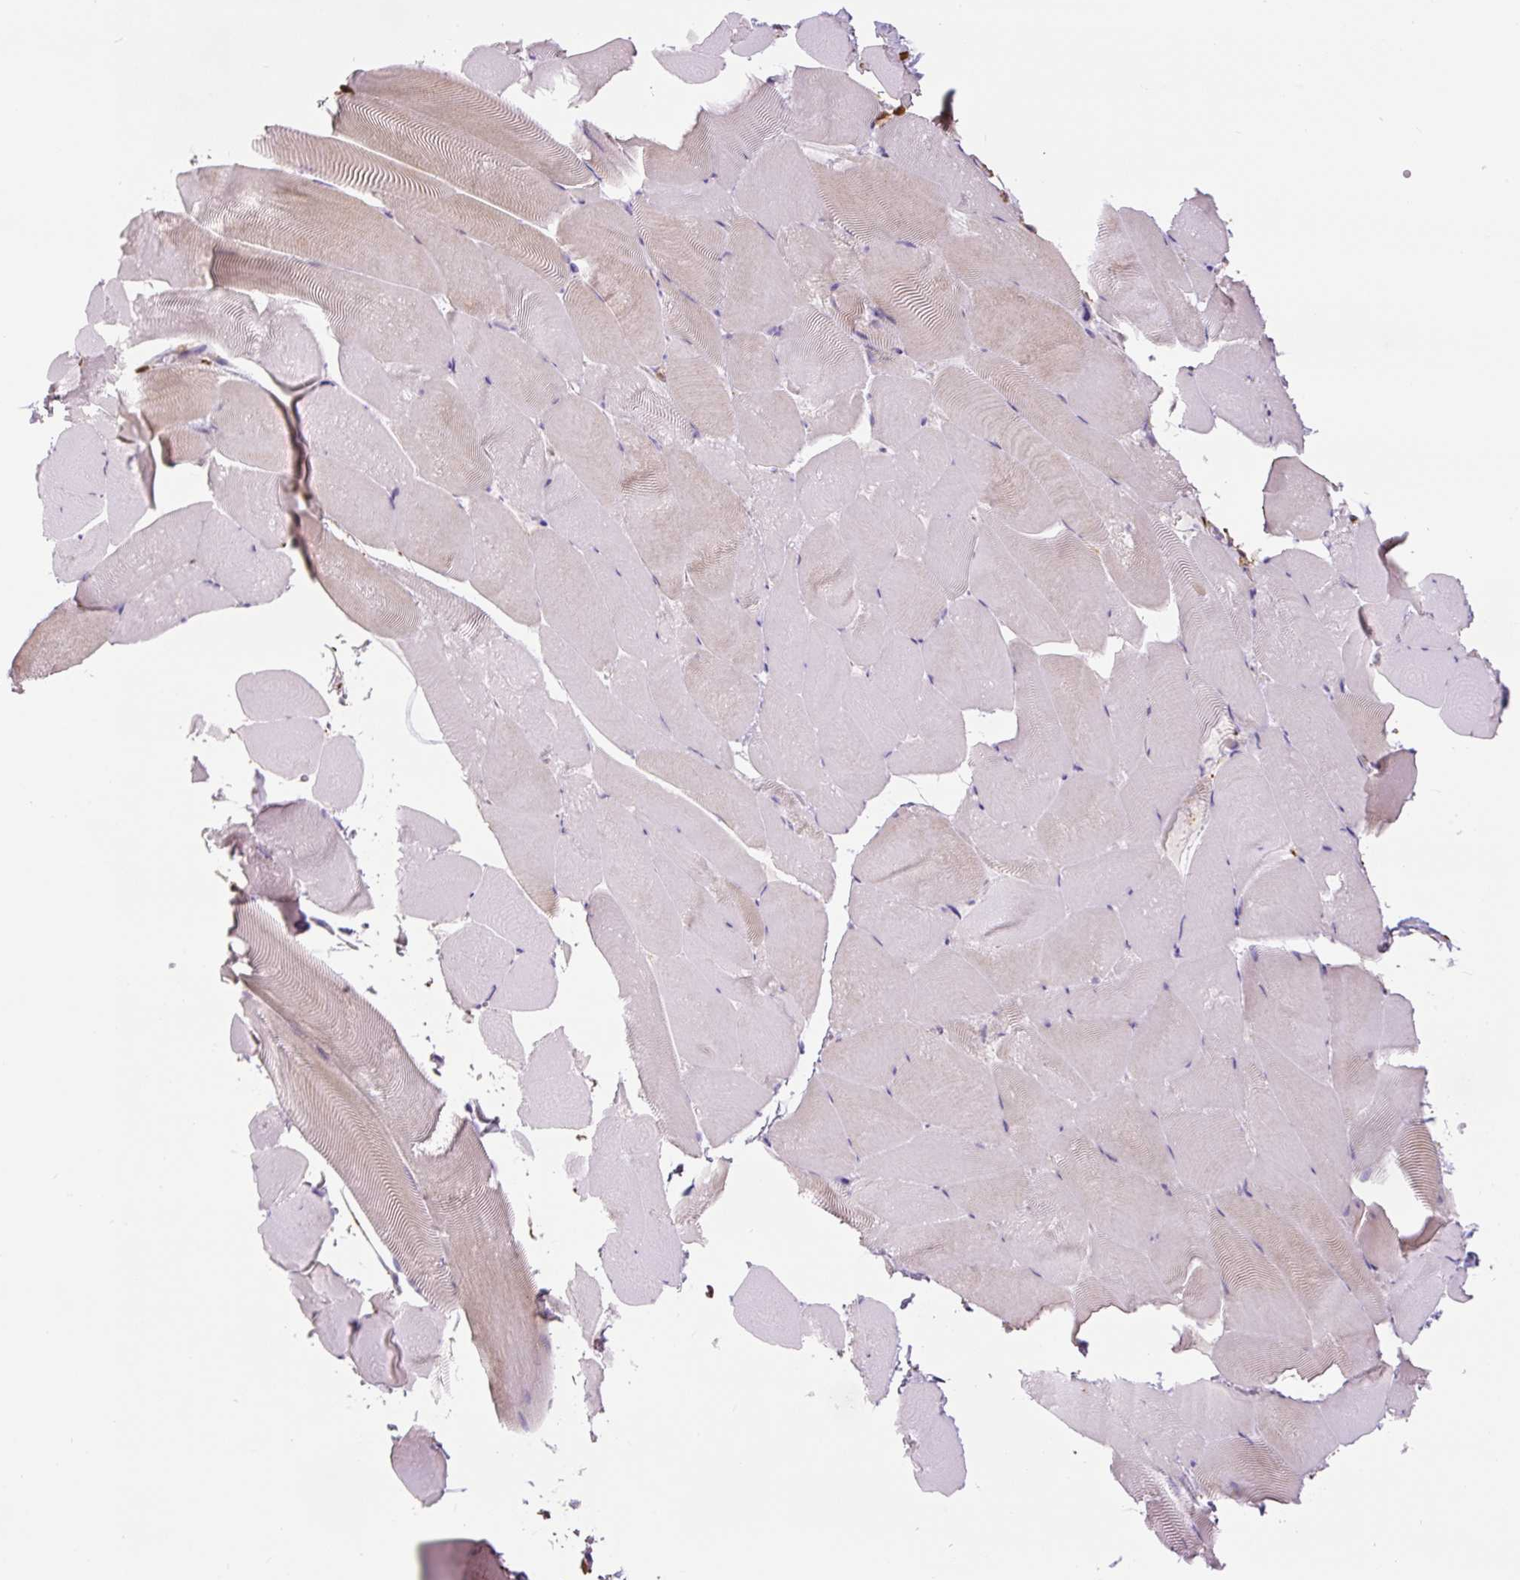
{"staining": {"intensity": "weak", "quantity": "<25%", "location": "cytoplasmic/membranous"}, "tissue": "skeletal muscle", "cell_type": "Myocytes", "image_type": "normal", "snomed": [{"axis": "morphology", "description": "Normal tissue, NOS"}, {"axis": "topography", "description": "Skeletal muscle"}], "caption": "A high-resolution micrograph shows IHC staining of unremarkable skeletal muscle, which displays no significant positivity in myocytes.", "gene": "S100A4", "patient": {"sex": "female", "age": 64}}